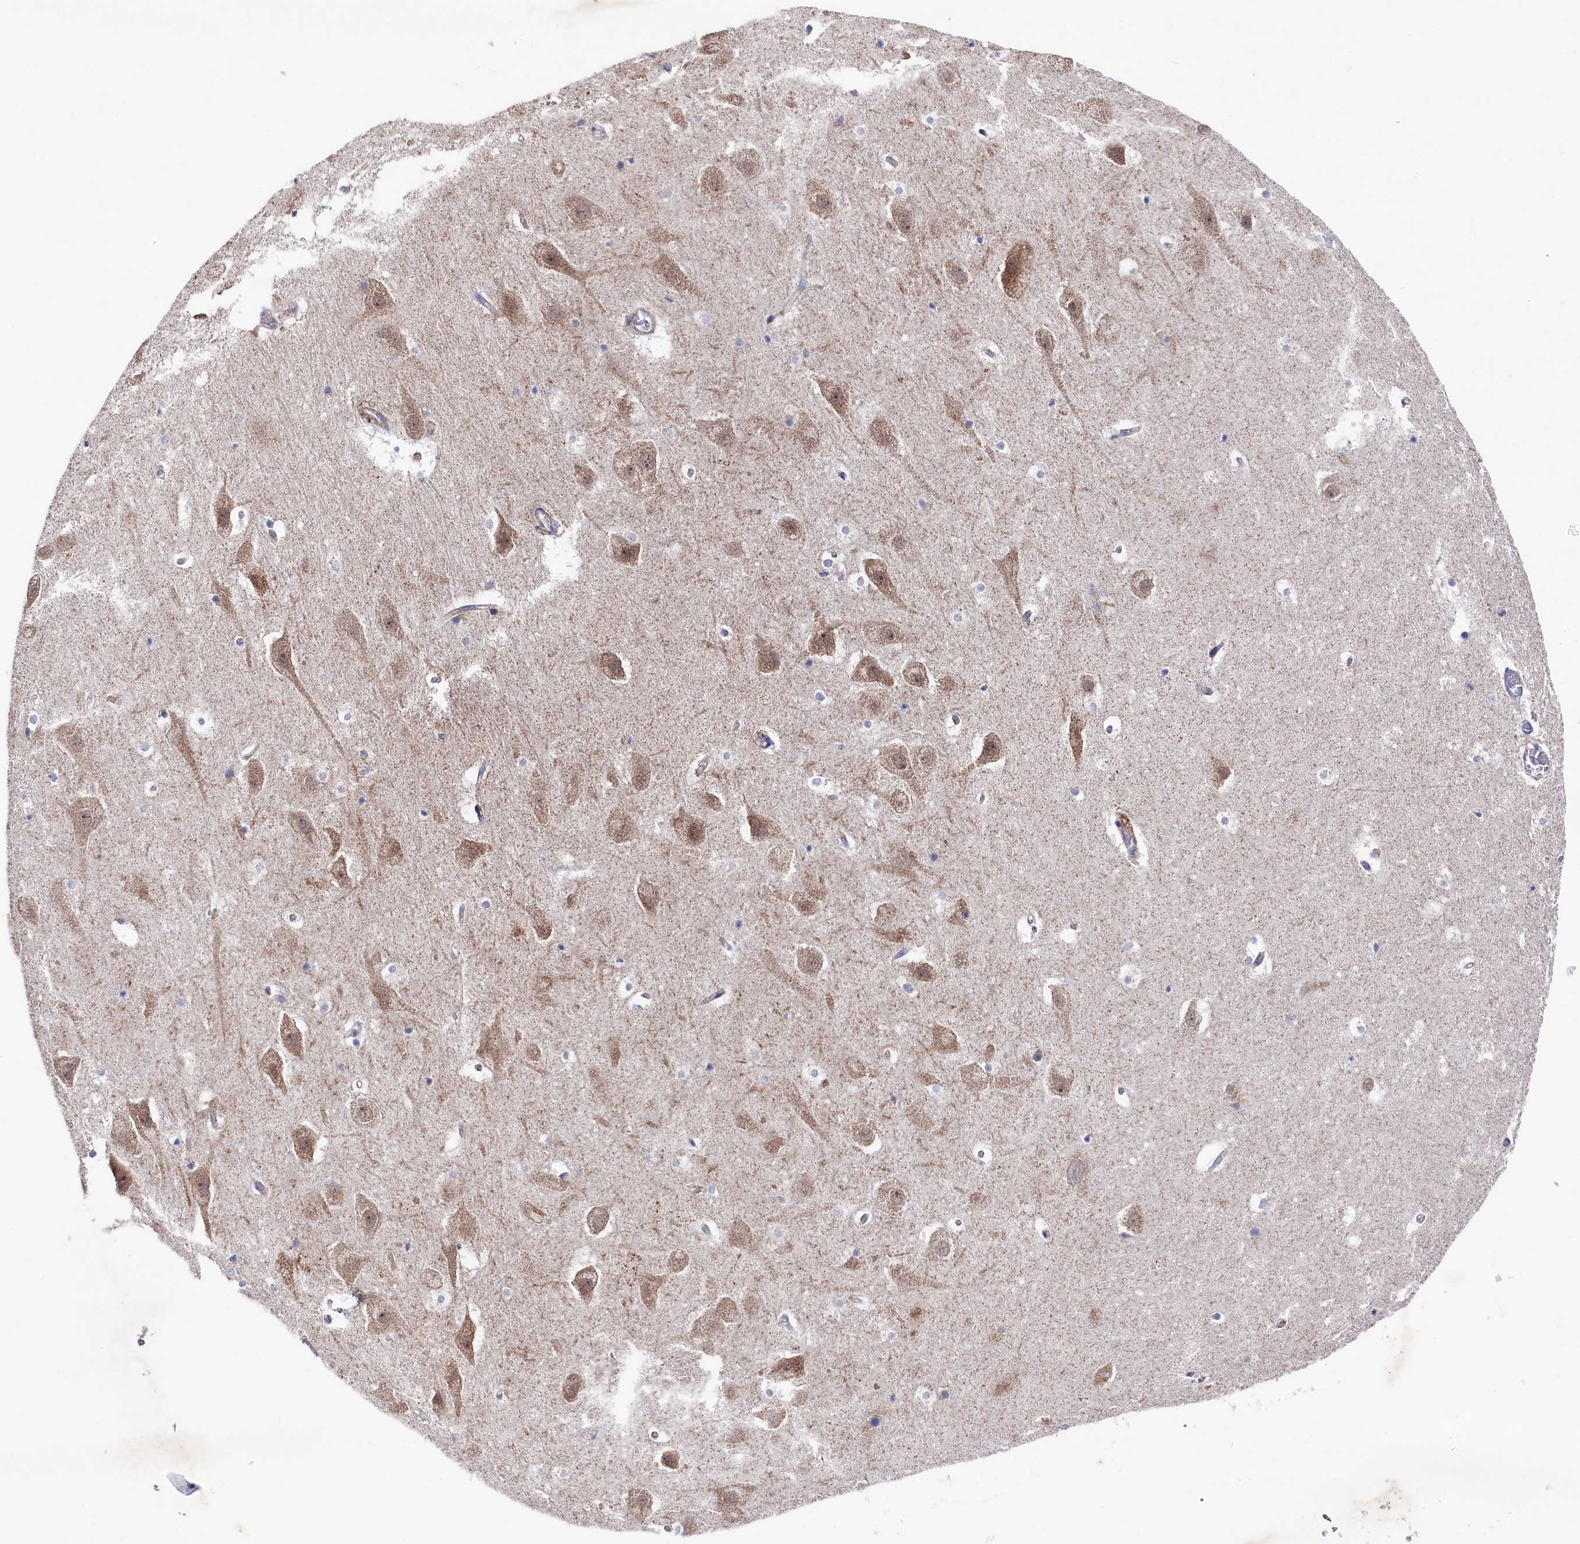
{"staining": {"intensity": "negative", "quantity": "none", "location": "none"}, "tissue": "hippocampus", "cell_type": "Glial cells", "image_type": "normal", "snomed": [{"axis": "morphology", "description": "Normal tissue, NOS"}, {"axis": "topography", "description": "Hippocampus"}], "caption": "High magnification brightfield microscopy of normal hippocampus stained with DAB (3,3'-diaminobenzidine) (brown) and counterstained with hematoxylin (blue): glial cells show no significant expression. The staining was performed using DAB to visualize the protein expression in brown, while the nuclei were stained in blue with hematoxylin (Magnification: 20x).", "gene": "CHCHD1", "patient": {"sex": "female", "age": 52}}